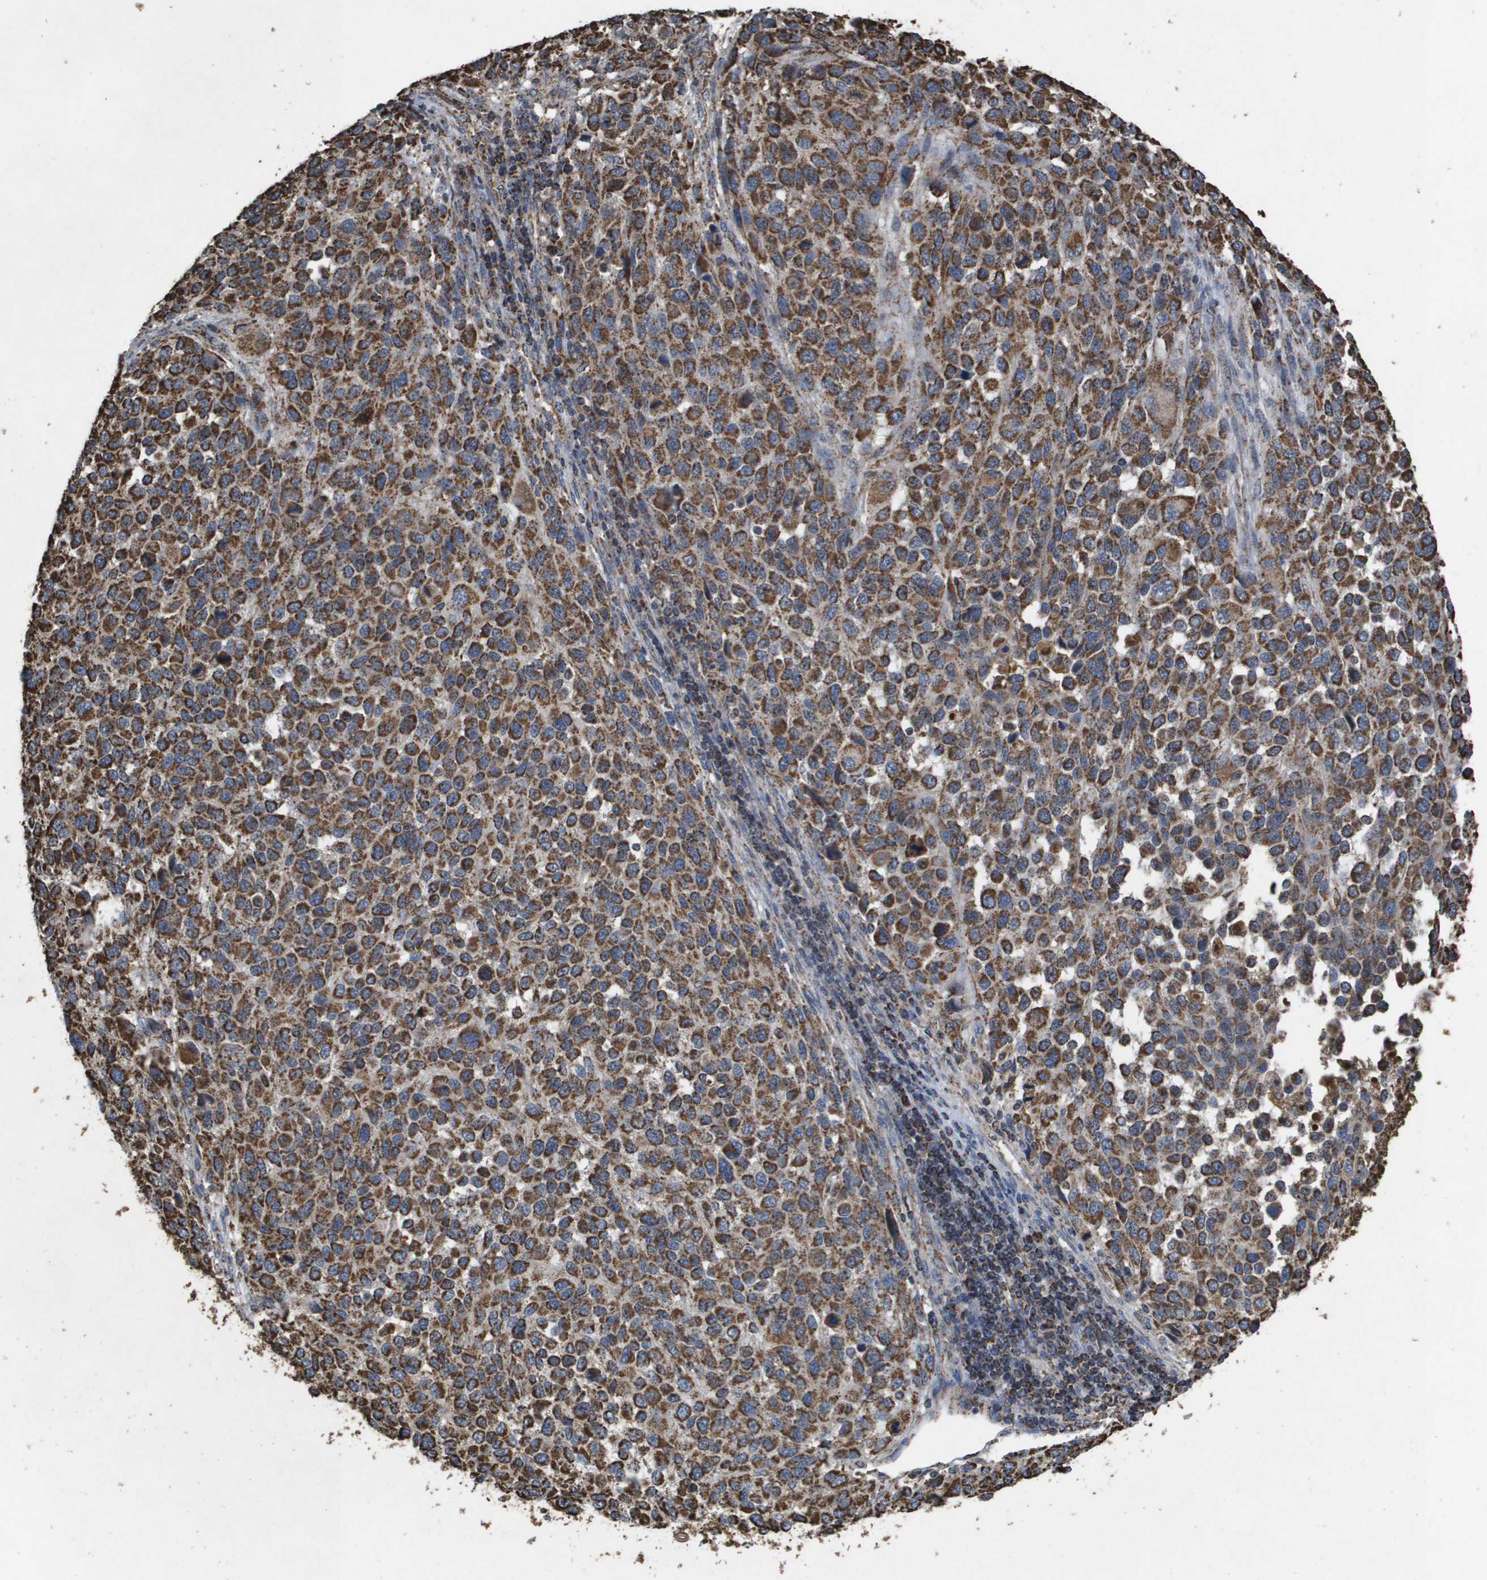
{"staining": {"intensity": "strong", "quantity": ">75%", "location": "cytoplasmic/membranous"}, "tissue": "melanoma", "cell_type": "Tumor cells", "image_type": "cancer", "snomed": [{"axis": "morphology", "description": "Malignant melanoma, Metastatic site"}, {"axis": "topography", "description": "Lymph node"}], "caption": "Malignant melanoma (metastatic site) stained with a brown dye shows strong cytoplasmic/membranous positive expression in about >75% of tumor cells.", "gene": "HSPE1", "patient": {"sex": "male", "age": 61}}